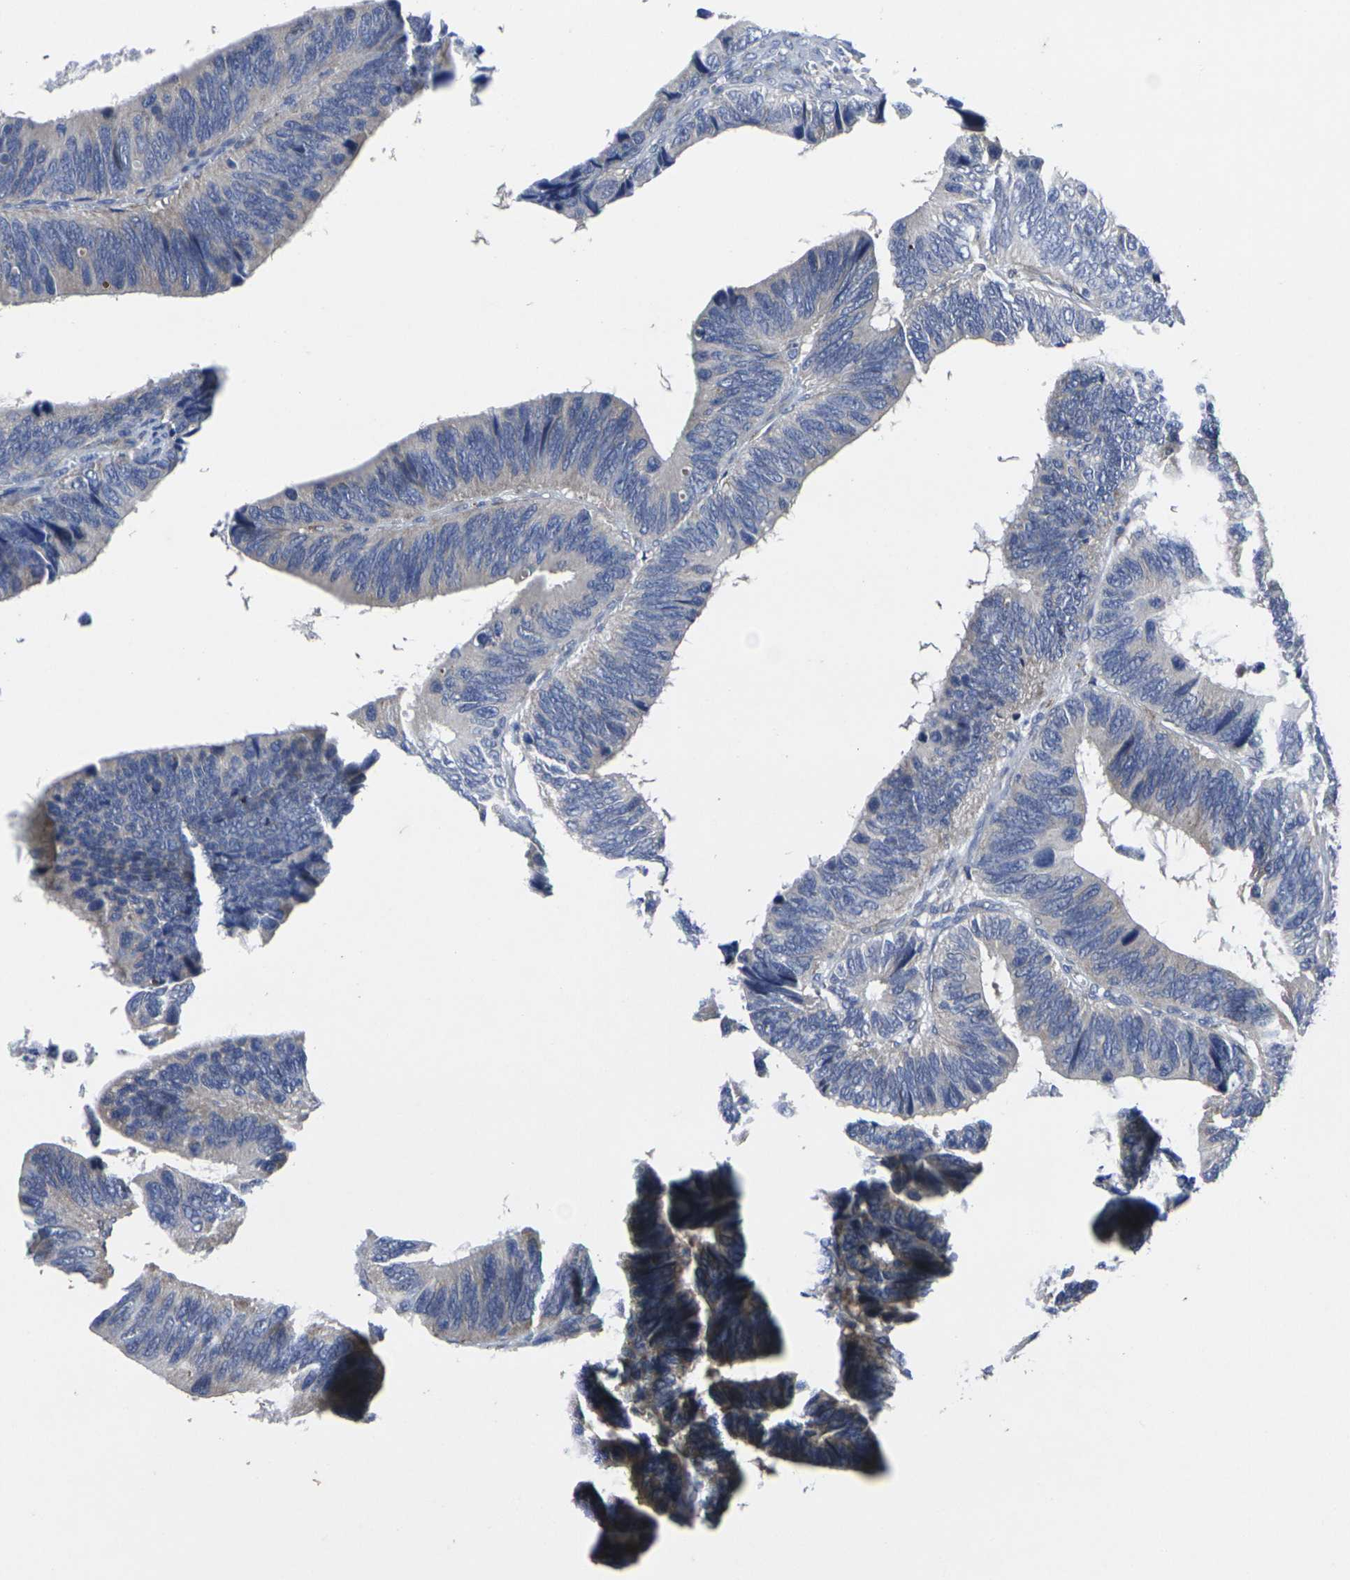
{"staining": {"intensity": "negative", "quantity": "none", "location": "none"}, "tissue": "colorectal cancer", "cell_type": "Tumor cells", "image_type": "cancer", "snomed": [{"axis": "morphology", "description": "Adenocarcinoma, NOS"}, {"axis": "topography", "description": "Colon"}], "caption": "Protein analysis of adenocarcinoma (colorectal) exhibits no significant positivity in tumor cells. (IHC, brightfield microscopy, high magnification).", "gene": "CYP2C8", "patient": {"sex": "male", "age": 72}}